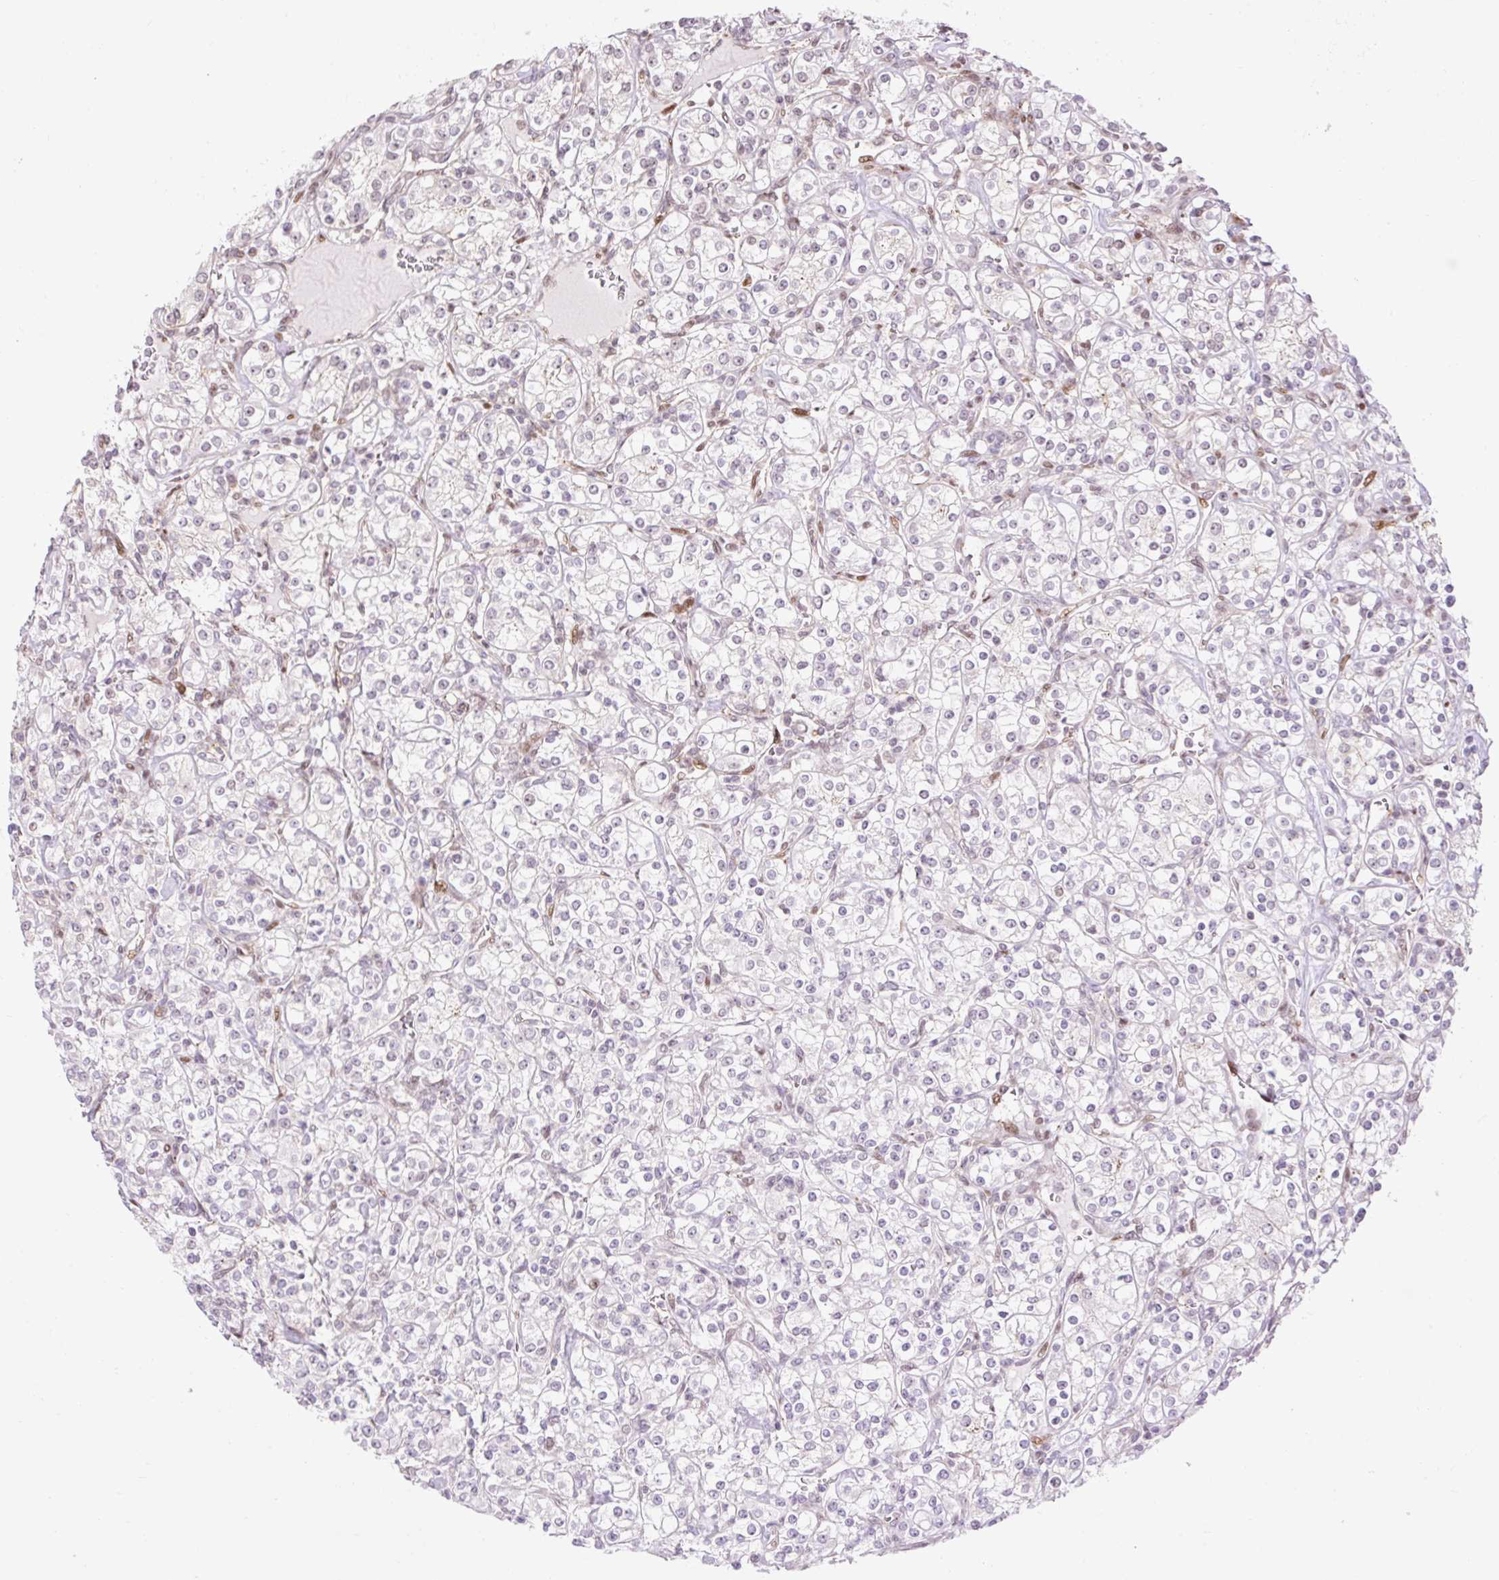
{"staining": {"intensity": "negative", "quantity": "none", "location": "none"}, "tissue": "renal cancer", "cell_type": "Tumor cells", "image_type": "cancer", "snomed": [{"axis": "morphology", "description": "Adenocarcinoma, NOS"}, {"axis": "topography", "description": "Kidney"}], "caption": "Tumor cells show no significant positivity in renal adenocarcinoma.", "gene": "RIPPLY3", "patient": {"sex": "male", "age": 77}}